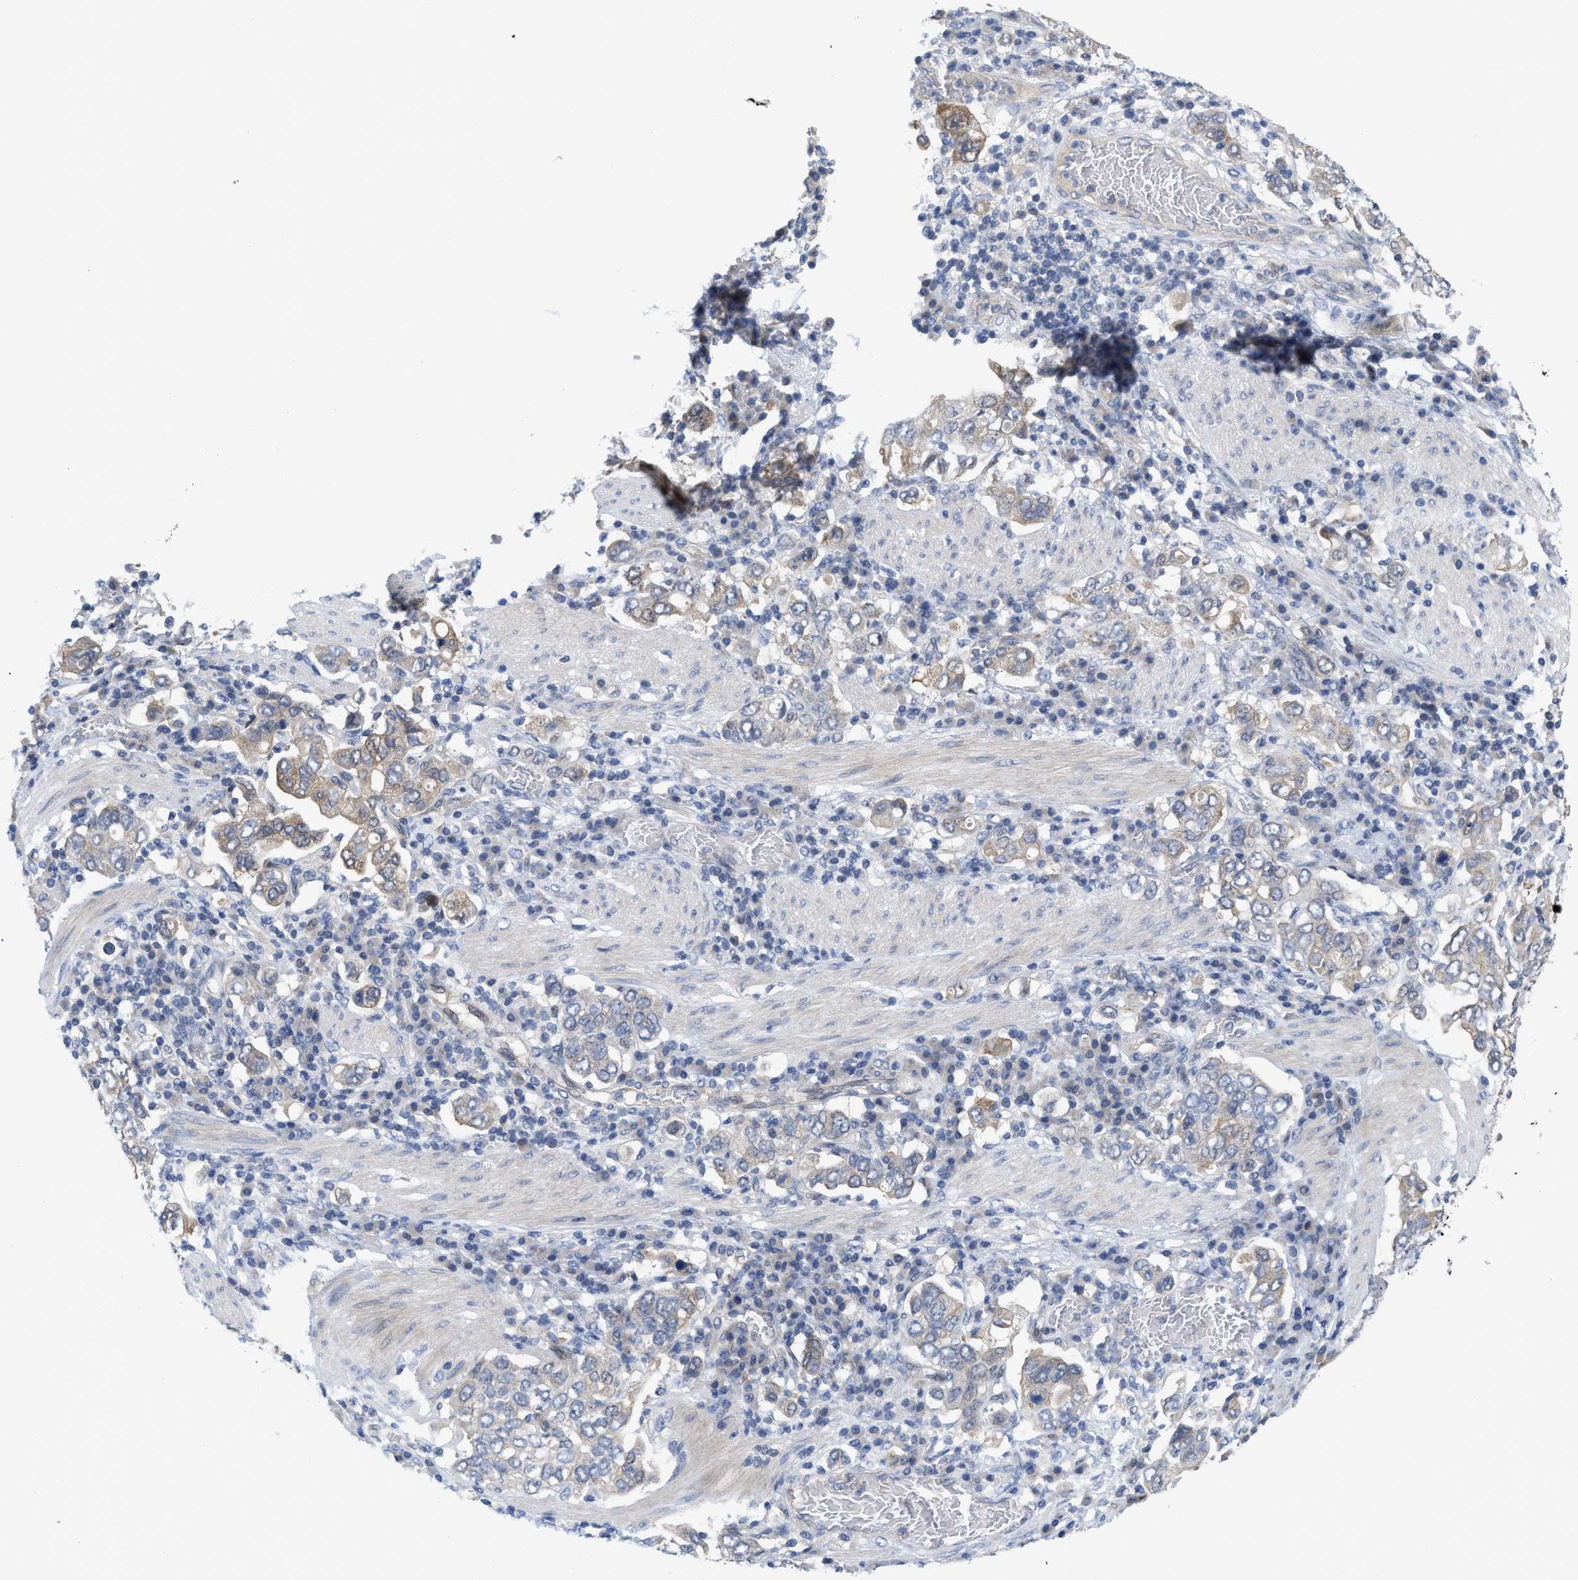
{"staining": {"intensity": "weak", "quantity": "25%-75%", "location": "cytoplasmic/membranous"}, "tissue": "stomach cancer", "cell_type": "Tumor cells", "image_type": "cancer", "snomed": [{"axis": "morphology", "description": "Adenocarcinoma, NOS"}, {"axis": "topography", "description": "Stomach, upper"}], "caption": "A brown stain shows weak cytoplasmic/membranous positivity of a protein in adenocarcinoma (stomach) tumor cells.", "gene": "LDAF1", "patient": {"sex": "male", "age": 62}}